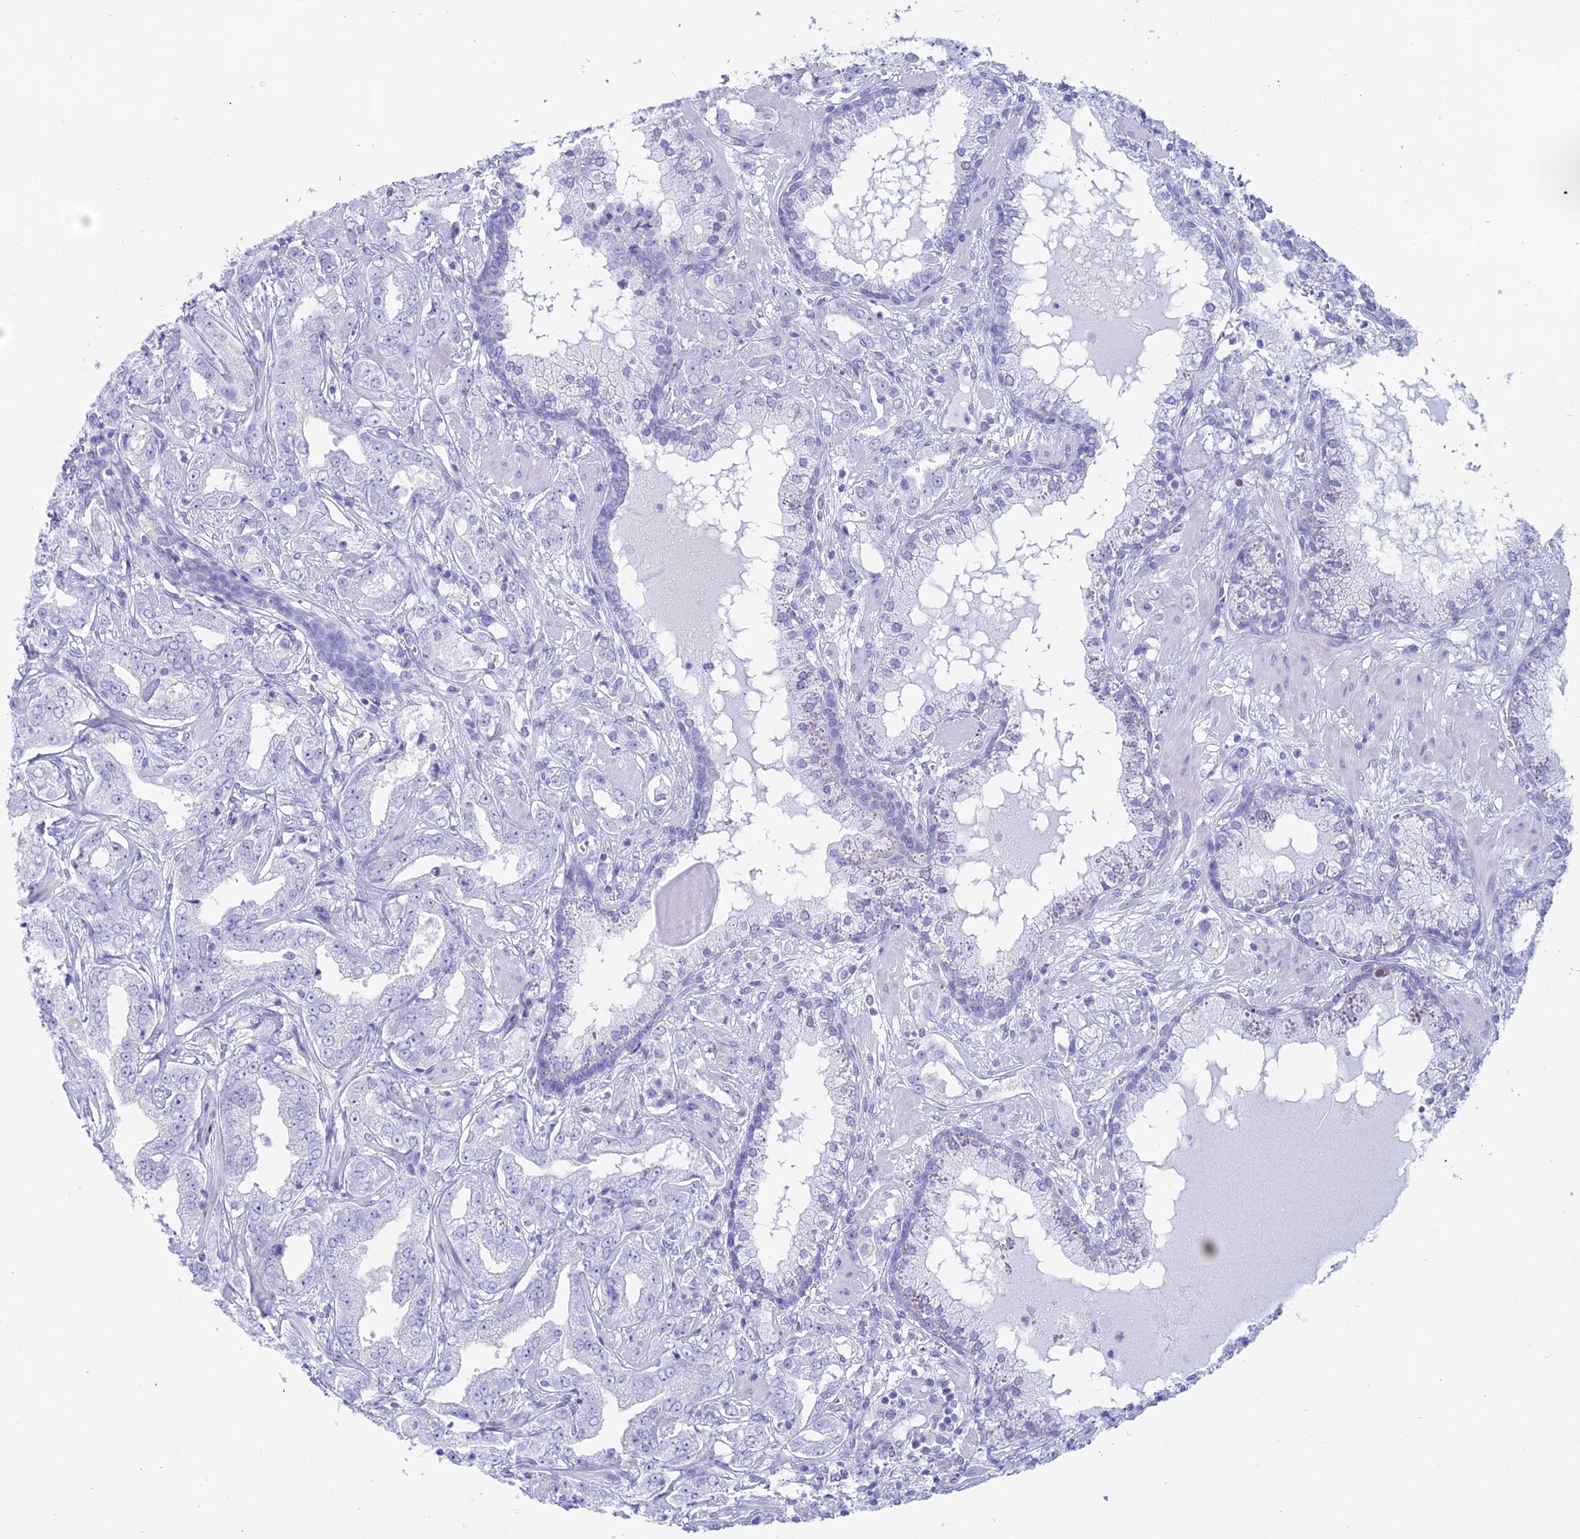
{"staining": {"intensity": "negative", "quantity": "none", "location": "none"}, "tissue": "prostate cancer", "cell_type": "Tumor cells", "image_type": "cancer", "snomed": [{"axis": "morphology", "description": "Adenocarcinoma, High grade"}, {"axis": "topography", "description": "Prostate"}], "caption": "DAB immunohistochemical staining of adenocarcinoma (high-grade) (prostate) demonstrates no significant expression in tumor cells.", "gene": "RP1", "patient": {"sex": "male", "age": 63}}